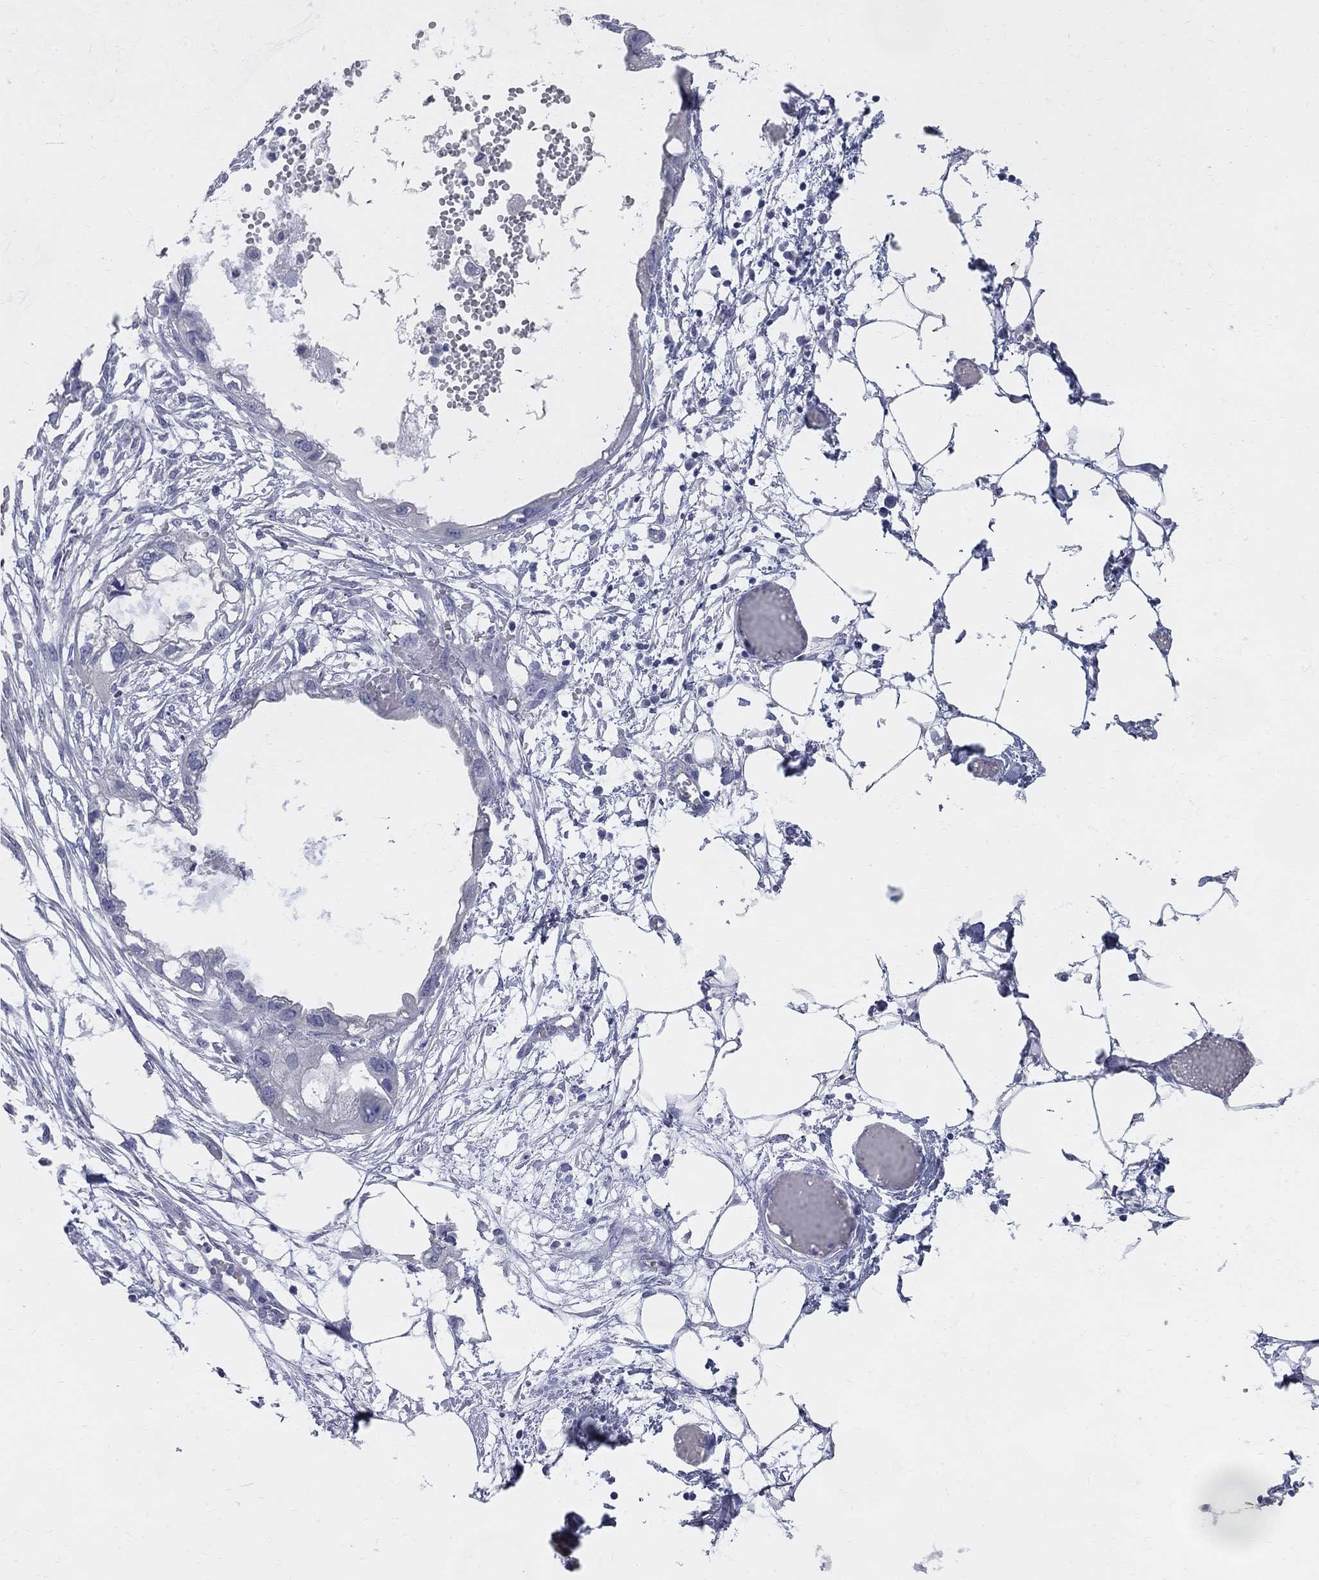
{"staining": {"intensity": "negative", "quantity": "none", "location": "none"}, "tissue": "endometrial cancer", "cell_type": "Tumor cells", "image_type": "cancer", "snomed": [{"axis": "morphology", "description": "Adenocarcinoma, NOS"}, {"axis": "morphology", "description": "Adenocarcinoma, metastatic, NOS"}, {"axis": "topography", "description": "Adipose tissue"}, {"axis": "topography", "description": "Endometrium"}], "caption": "IHC photomicrograph of metastatic adenocarcinoma (endometrial) stained for a protein (brown), which reveals no staining in tumor cells.", "gene": "AOX1", "patient": {"sex": "female", "age": 67}}